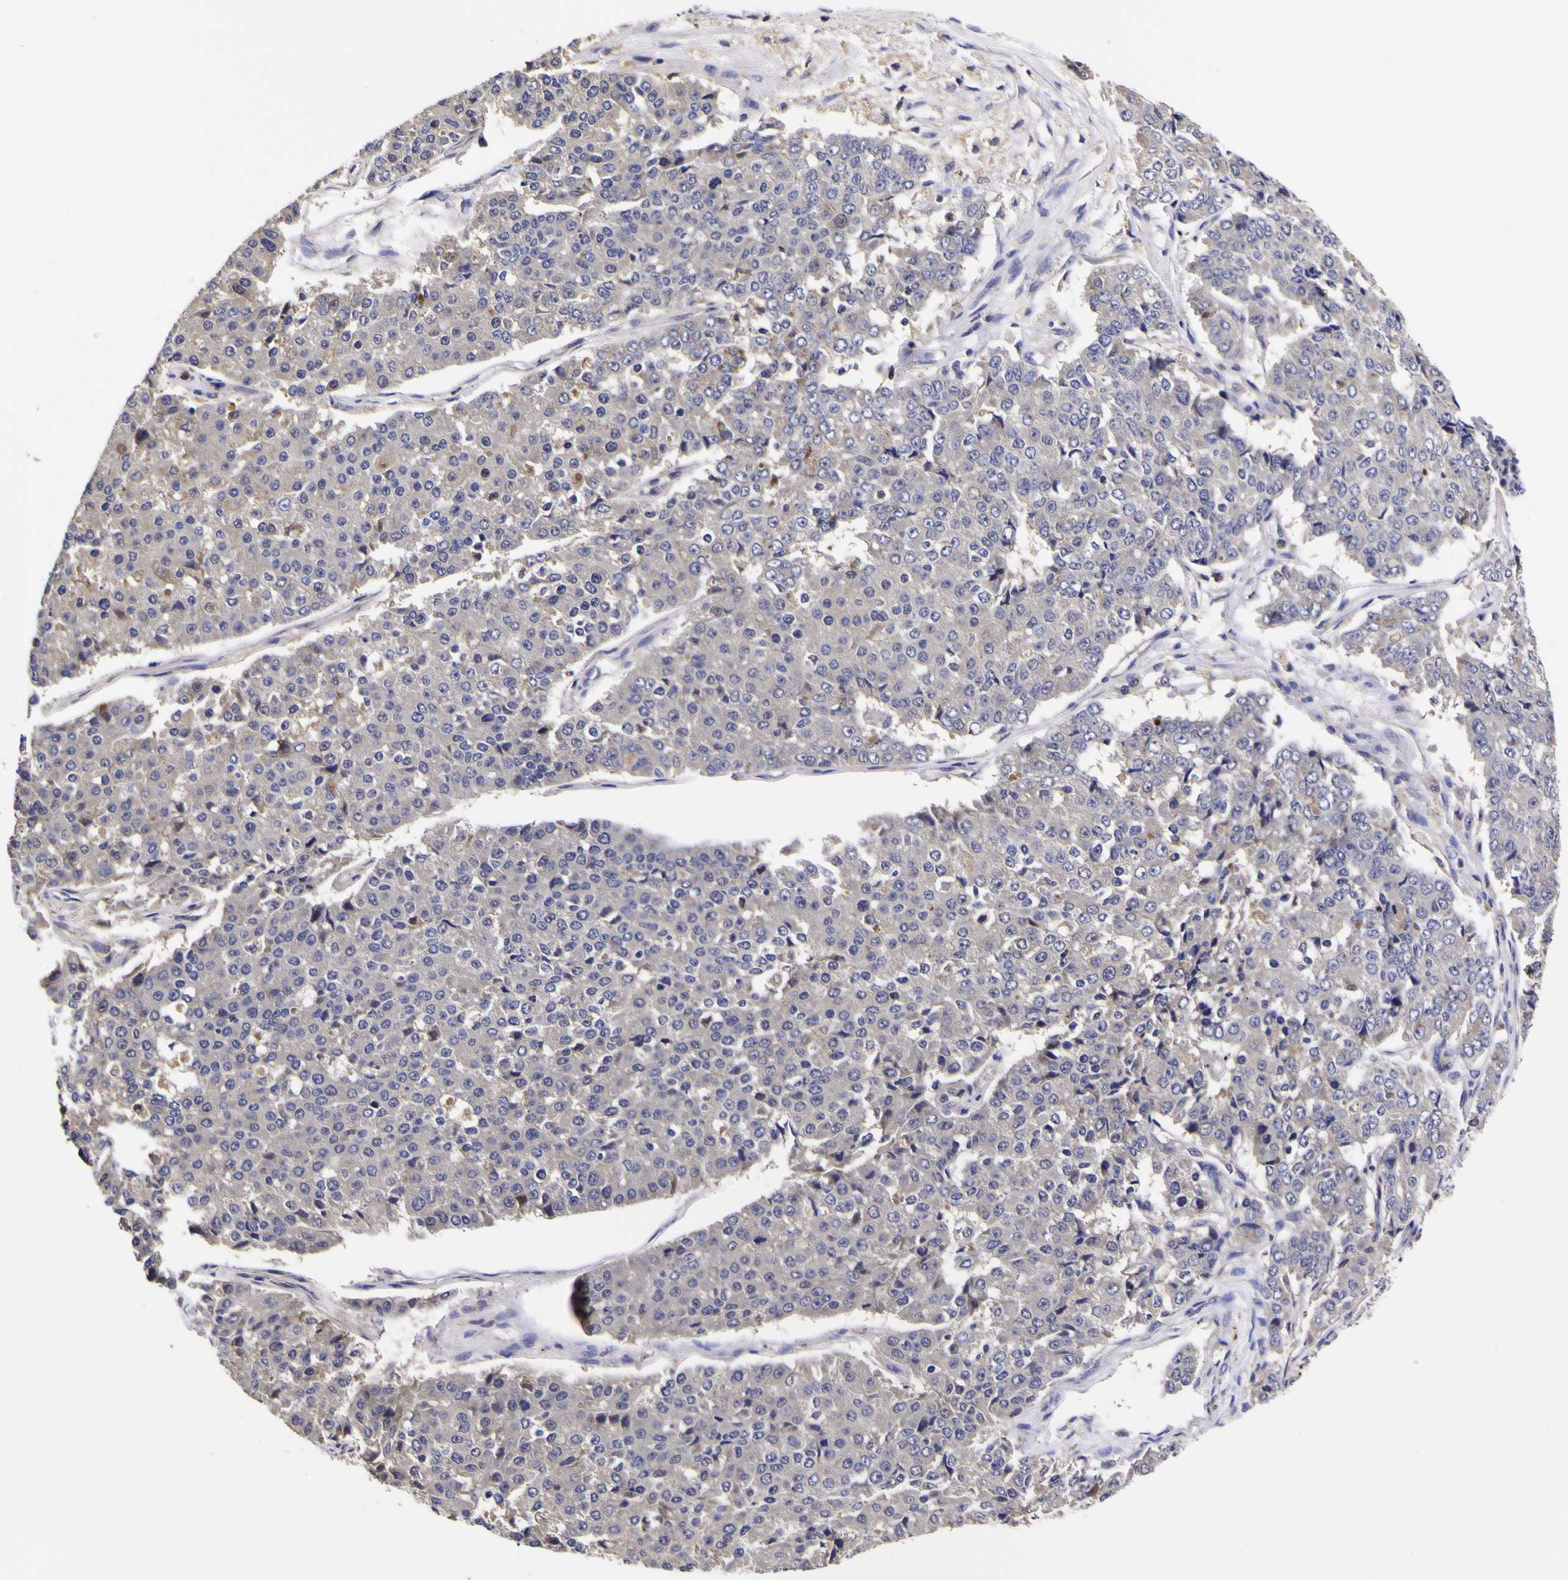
{"staining": {"intensity": "negative", "quantity": "none", "location": "none"}, "tissue": "pancreatic cancer", "cell_type": "Tumor cells", "image_type": "cancer", "snomed": [{"axis": "morphology", "description": "Adenocarcinoma, NOS"}, {"axis": "topography", "description": "Pancreas"}], "caption": "Tumor cells show no significant expression in pancreatic adenocarcinoma.", "gene": "MAPK14", "patient": {"sex": "male", "age": 50}}